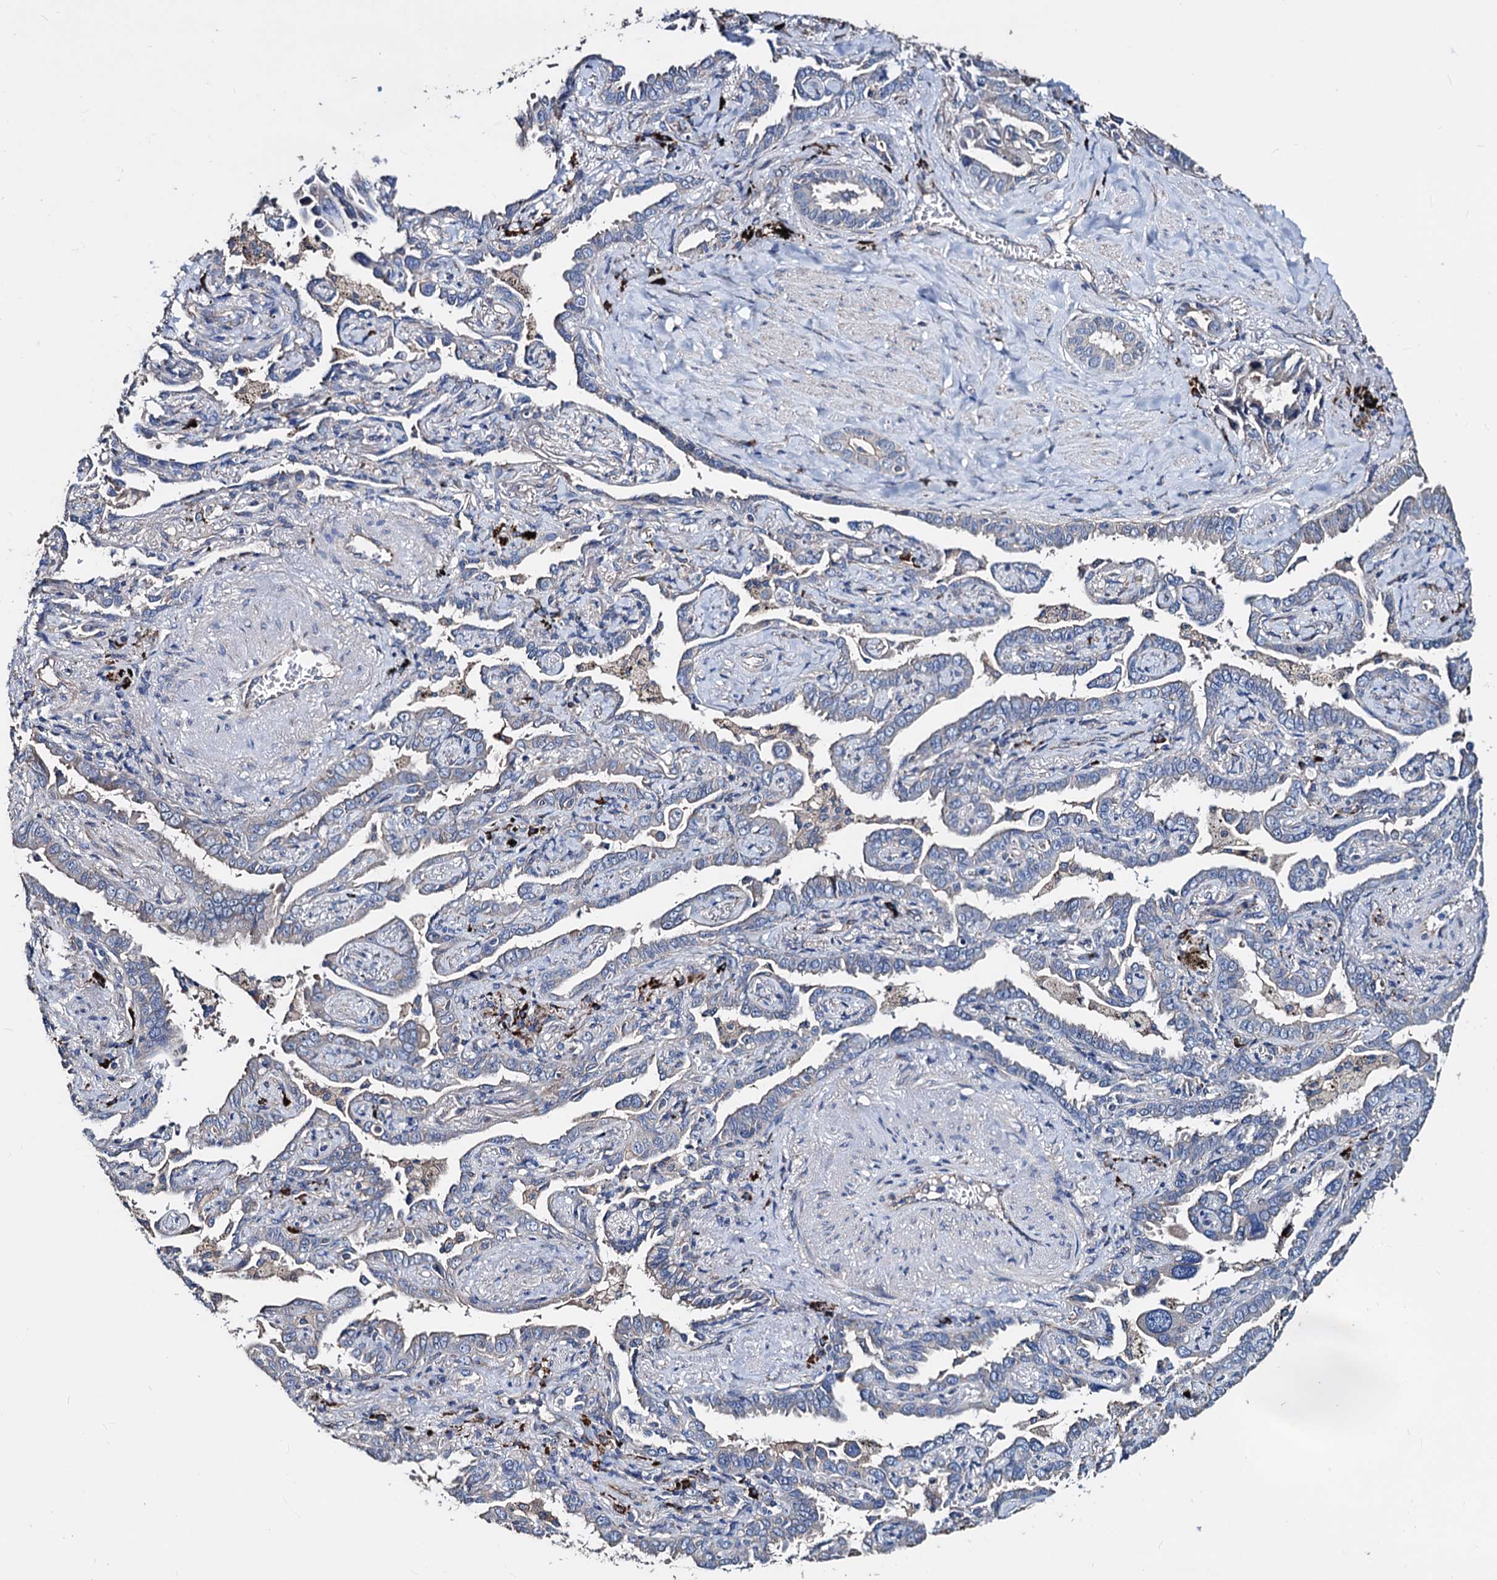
{"staining": {"intensity": "negative", "quantity": "none", "location": "none"}, "tissue": "lung cancer", "cell_type": "Tumor cells", "image_type": "cancer", "snomed": [{"axis": "morphology", "description": "Adenocarcinoma, NOS"}, {"axis": "topography", "description": "Lung"}], "caption": "Immunohistochemical staining of human lung cancer reveals no significant staining in tumor cells. Brightfield microscopy of IHC stained with DAB (brown) and hematoxylin (blue), captured at high magnification.", "gene": "AKAP11", "patient": {"sex": "male", "age": 67}}